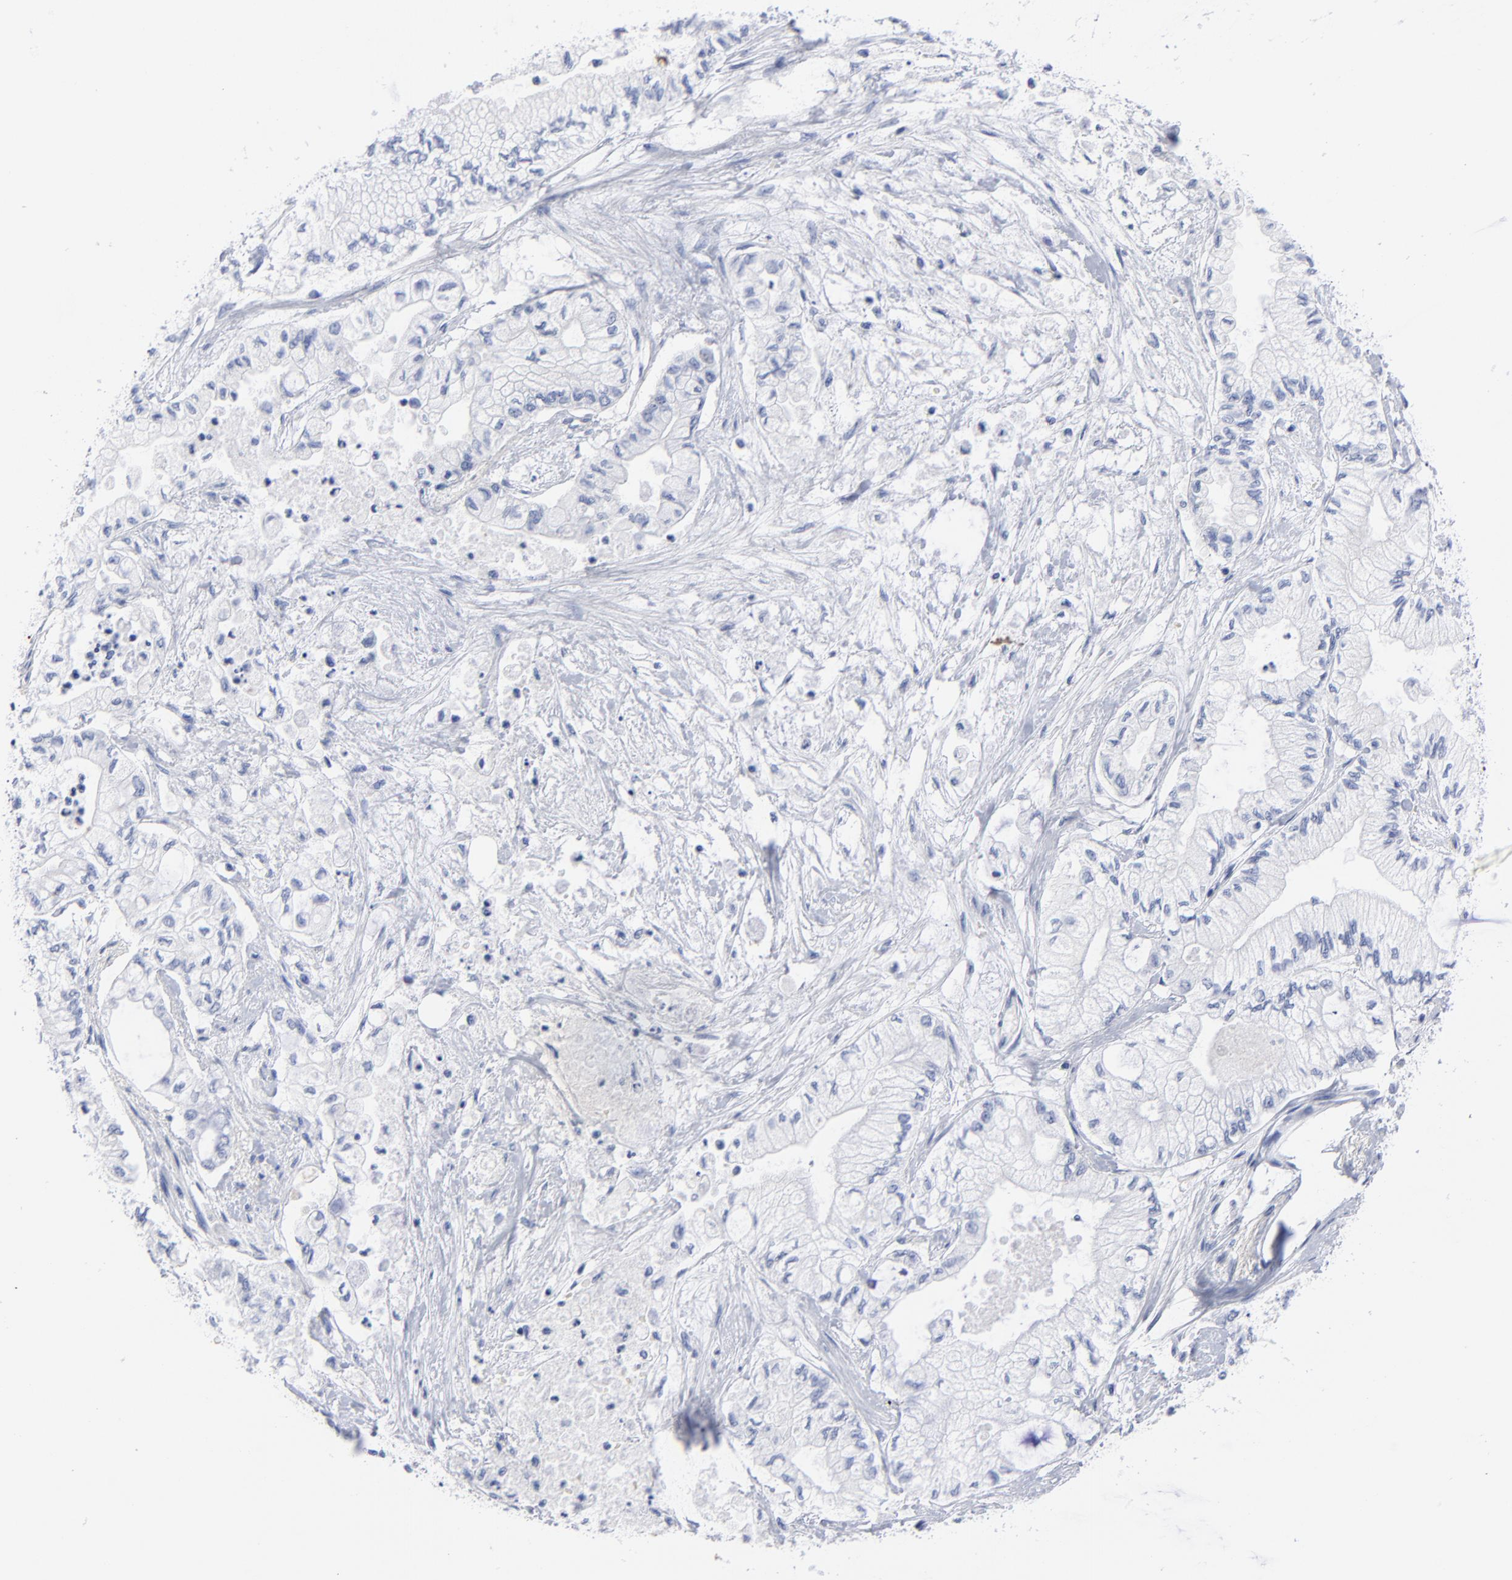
{"staining": {"intensity": "negative", "quantity": "none", "location": "none"}, "tissue": "pancreatic cancer", "cell_type": "Tumor cells", "image_type": "cancer", "snomed": [{"axis": "morphology", "description": "Adenocarcinoma, NOS"}, {"axis": "topography", "description": "Pancreas"}], "caption": "The histopathology image exhibits no staining of tumor cells in pancreatic cancer (adenocarcinoma).", "gene": "ACY1", "patient": {"sex": "male", "age": 79}}